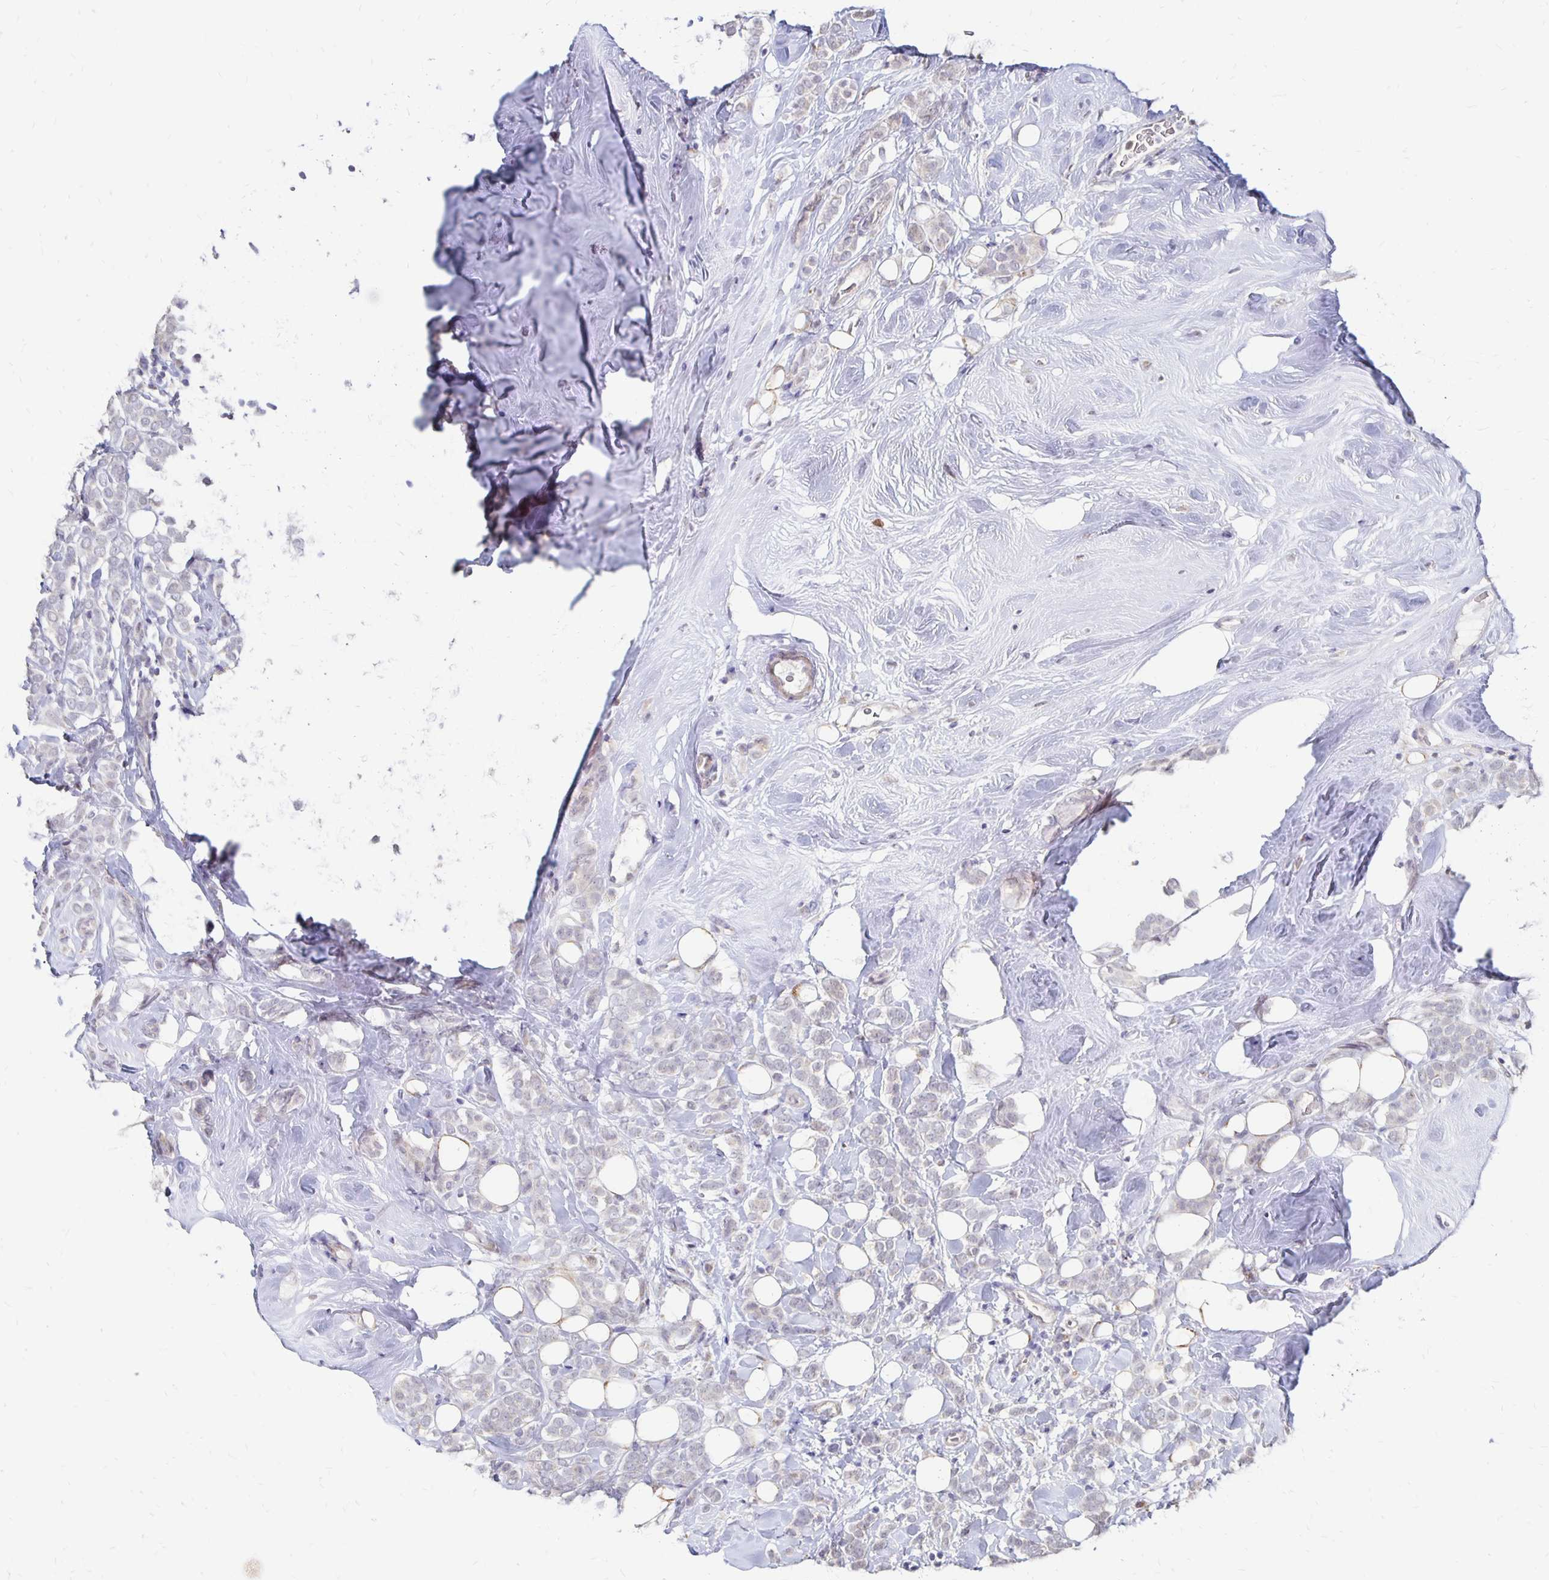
{"staining": {"intensity": "negative", "quantity": "none", "location": "none"}, "tissue": "breast cancer", "cell_type": "Tumor cells", "image_type": "cancer", "snomed": [{"axis": "morphology", "description": "Lobular carcinoma"}, {"axis": "topography", "description": "Breast"}], "caption": "There is no significant positivity in tumor cells of lobular carcinoma (breast).", "gene": "ATOSB", "patient": {"sex": "female", "age": 49}}